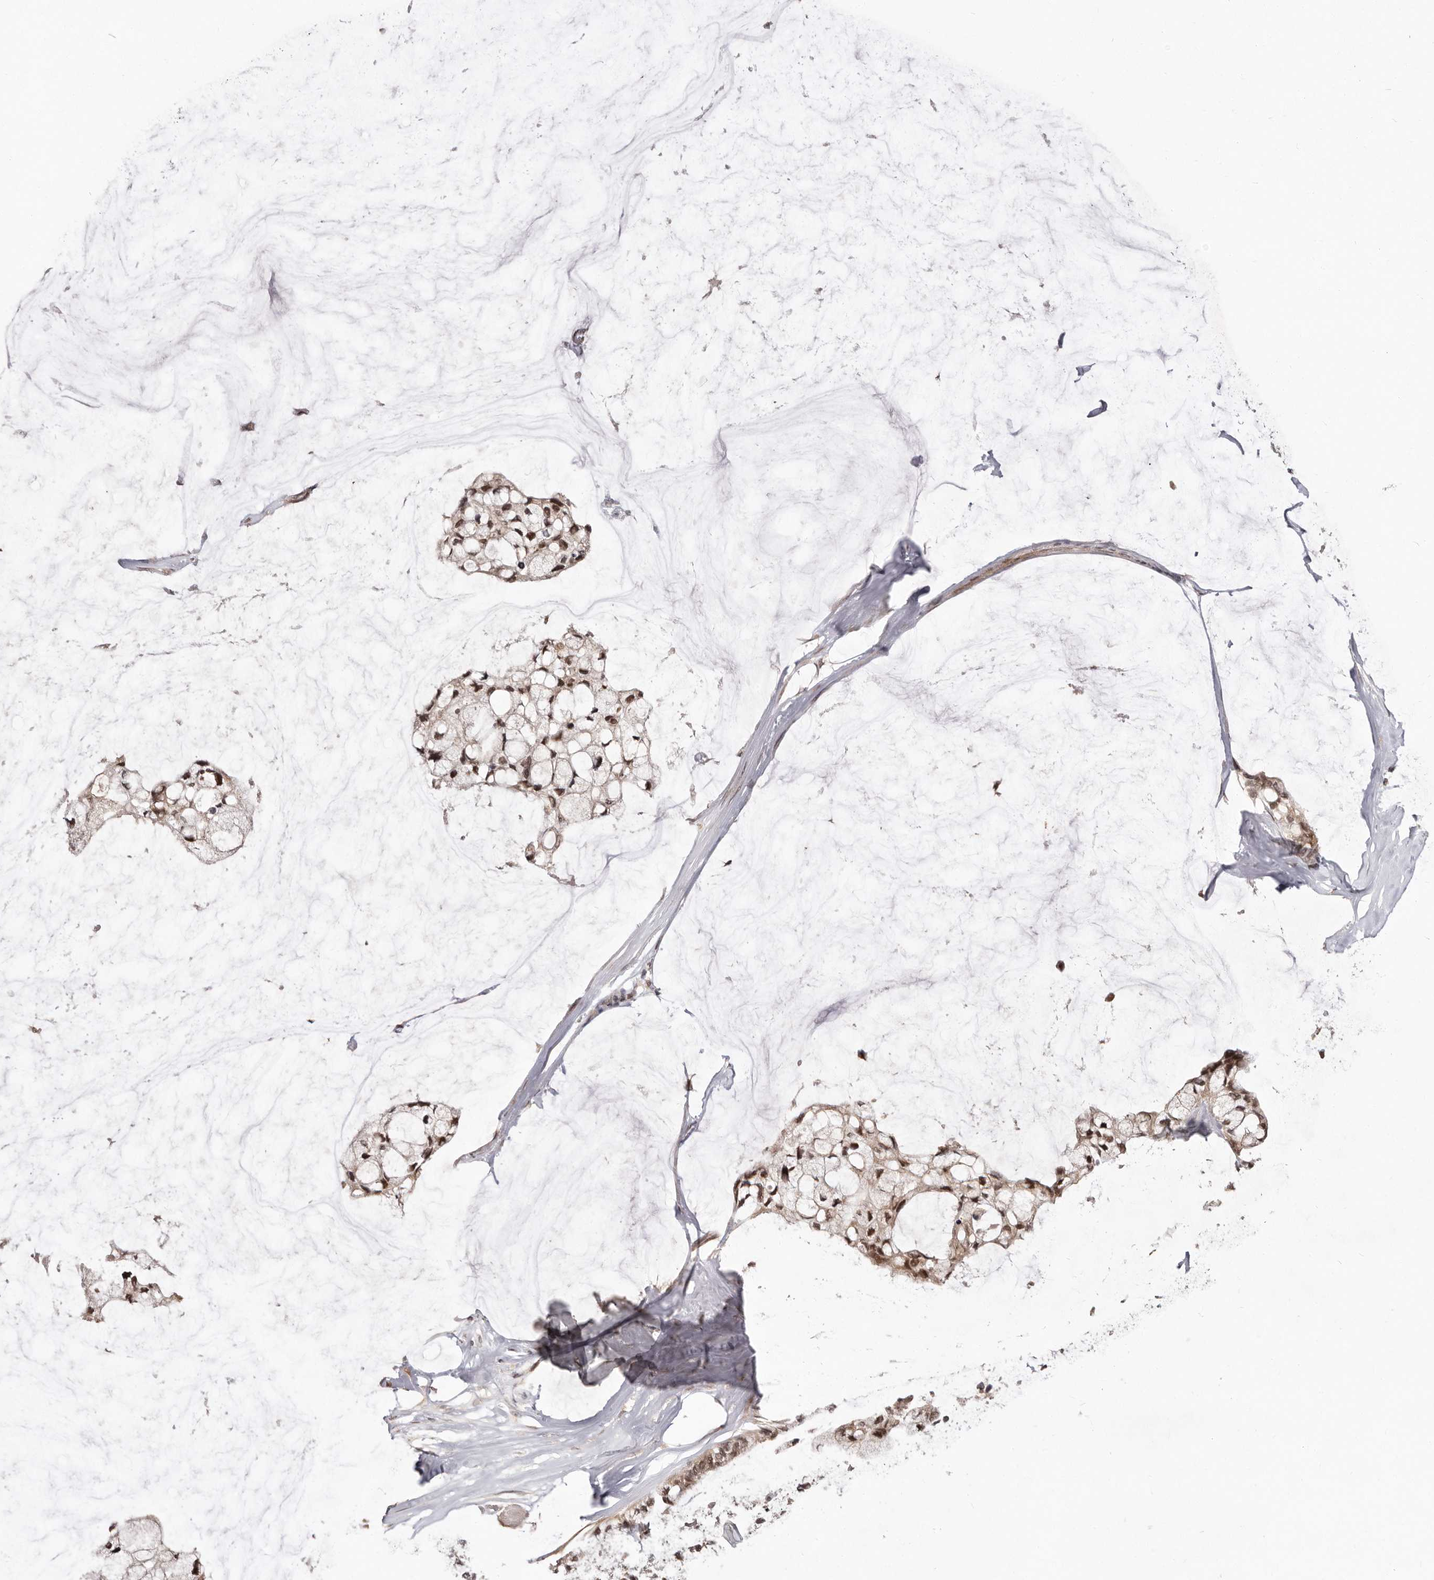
{"staining": {"intensity": "moderate", "quantity": ">75%", "location": "cytoplasmic/membranous,nuclear"}, "tissue": "ovarian cancer", "cell_type": "Tumor cells", "image_type": "cancer", "snomed": [{"axis": "morphology", "description": "Cystadenocarcinoma, mucinous, NOS"}, {"axis": "topography", "description": "Ovary"}], "caption": "The micrograph shows a brown stain indicating the presence of a protein in the cytoplasmic/membranous and nuclear of tumor cells in ovarian cancer.", "gene": "MED8", "patient": {"sex": "female", "age": 39}}